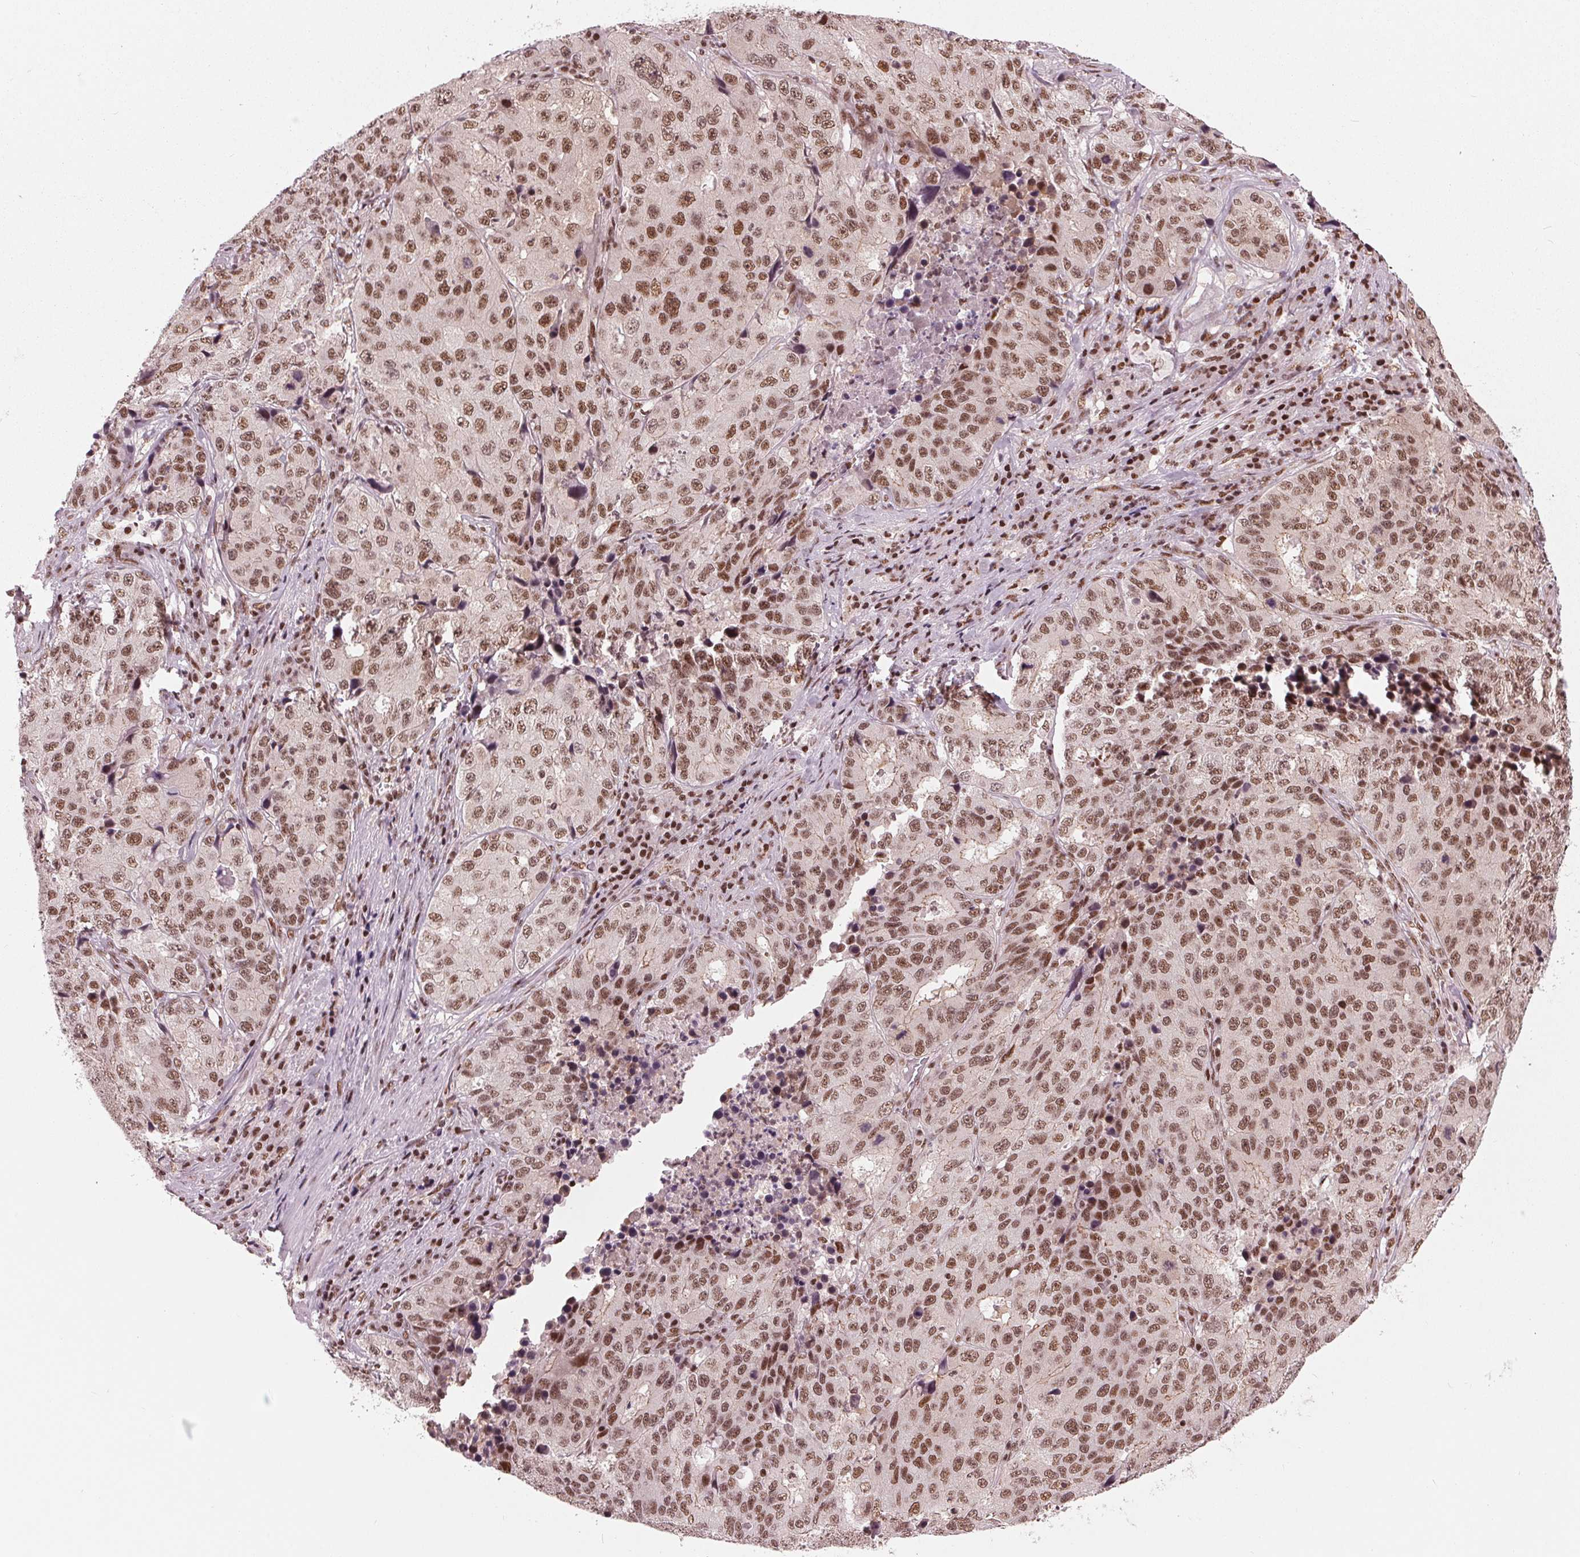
{"staining": {"intensity": "moderate", "quantity": ">75%", "location": "nuclear"}, "tissue": "stomach cancer", "cell_type": "Tumor cells", "image_type": "cancer", "snomed": [{"axis": "morphology", "description": "Adenocarcinoma, NOS"}, {"axis": "topography", "description": "Stomach"}], "caption": "Brown immunohistochemical staining in human stomach adenocarcinoma displays moderate nuclear positivity in approximately >75% of tumor cells.", "gene": "LSM2", "patient": {"sex": "male", "age": 71}}